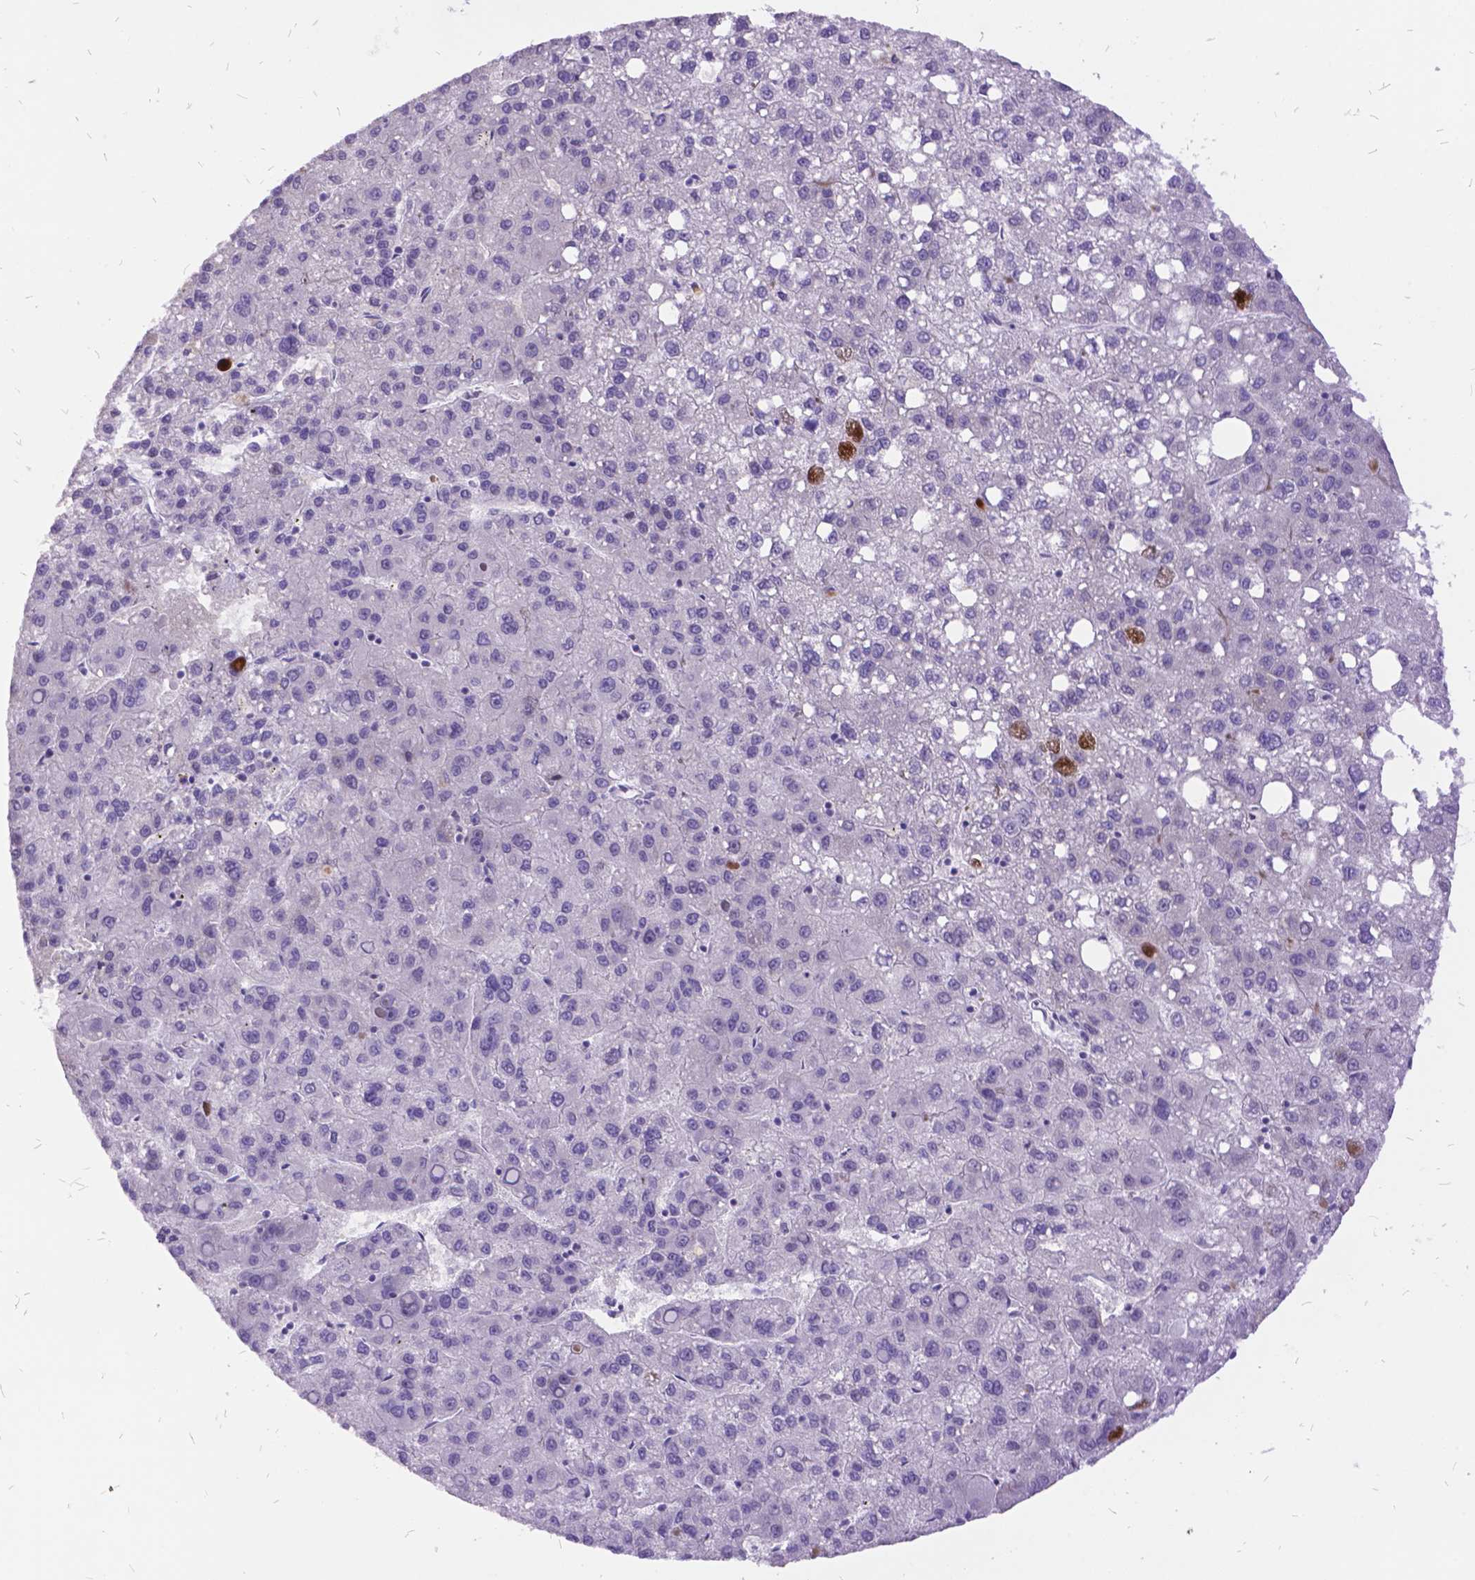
{"staining": {"intensity": "negative", "quantity": "none", "location": "none"}, "tissue": "liver cancer", "cell_type": "Tumor cells", "image_type": "cancer", "snomed": [{"axis": "morphology", "description": "Carcinoma, Hepatocellular, NOS"}, {"axis": "topography", "description": "Liver"}], "caption": "Tumor cells are negative for brown protein staining in liver hepatocellular carcinoma. (Immunohistochemistry, brightfield microscopy, high magnification).", "gene": "ITGB6", "patient": {"sex": "female", "age": 82}}